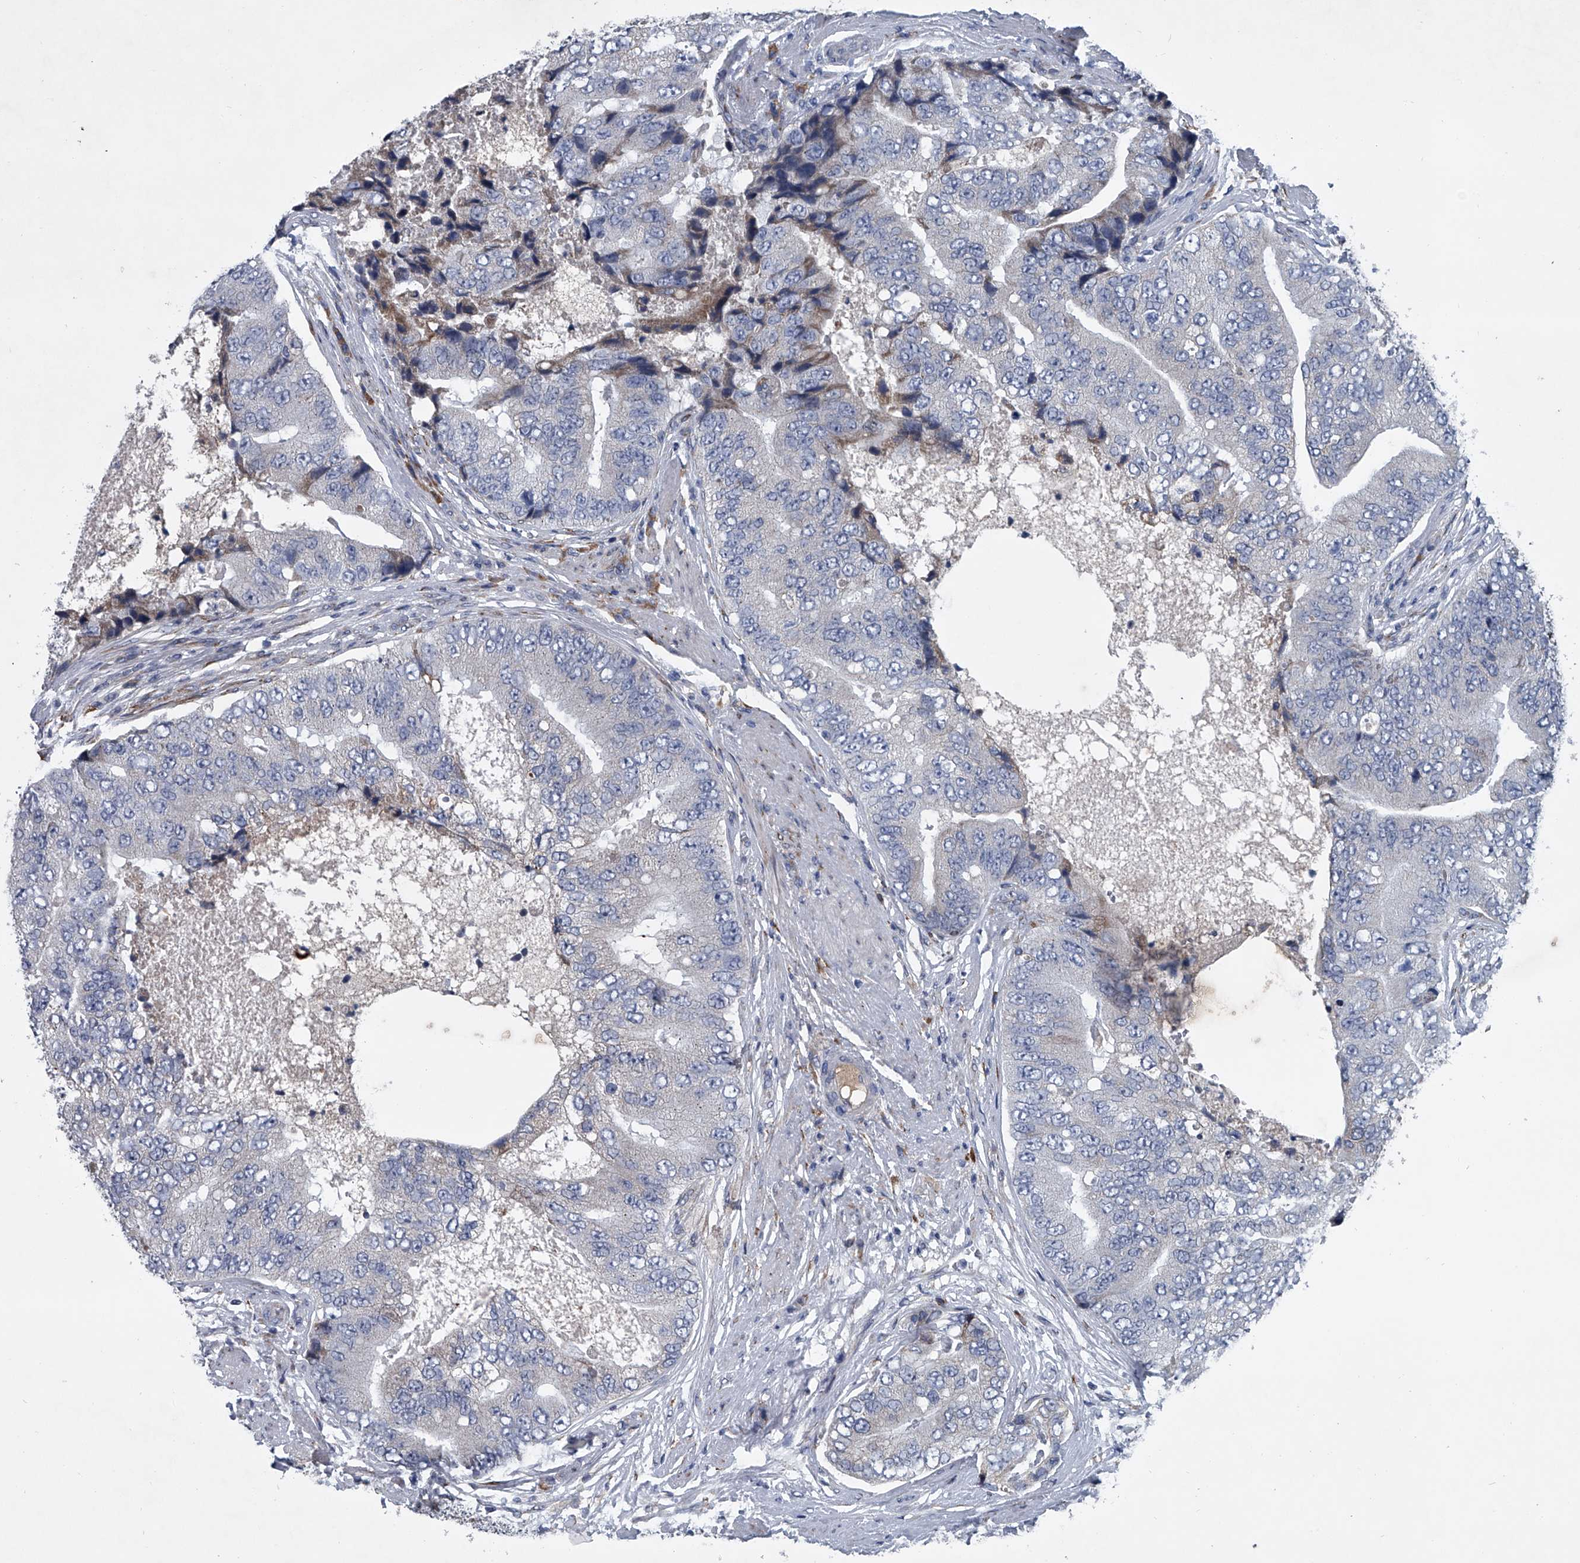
{"staining": {"intensity": "negative", "quantity": "none", "location": "none"}, "tissue": "prostate cancer", "cell_type": "Tumor cells", "image_type": "cancer", "snomed": [{"axis": "morphology", "description": "Adenocarcinoma, High grade"}, {"axis": "topography", "description": "Prostate"}], "caption": "This is an immunohistochemistry (IHC) photomicrograph of prostate cancer. There is no expression in tumor cells.", "gene": "ABCG1", "patient": {"sex": "male", "age": 70}}